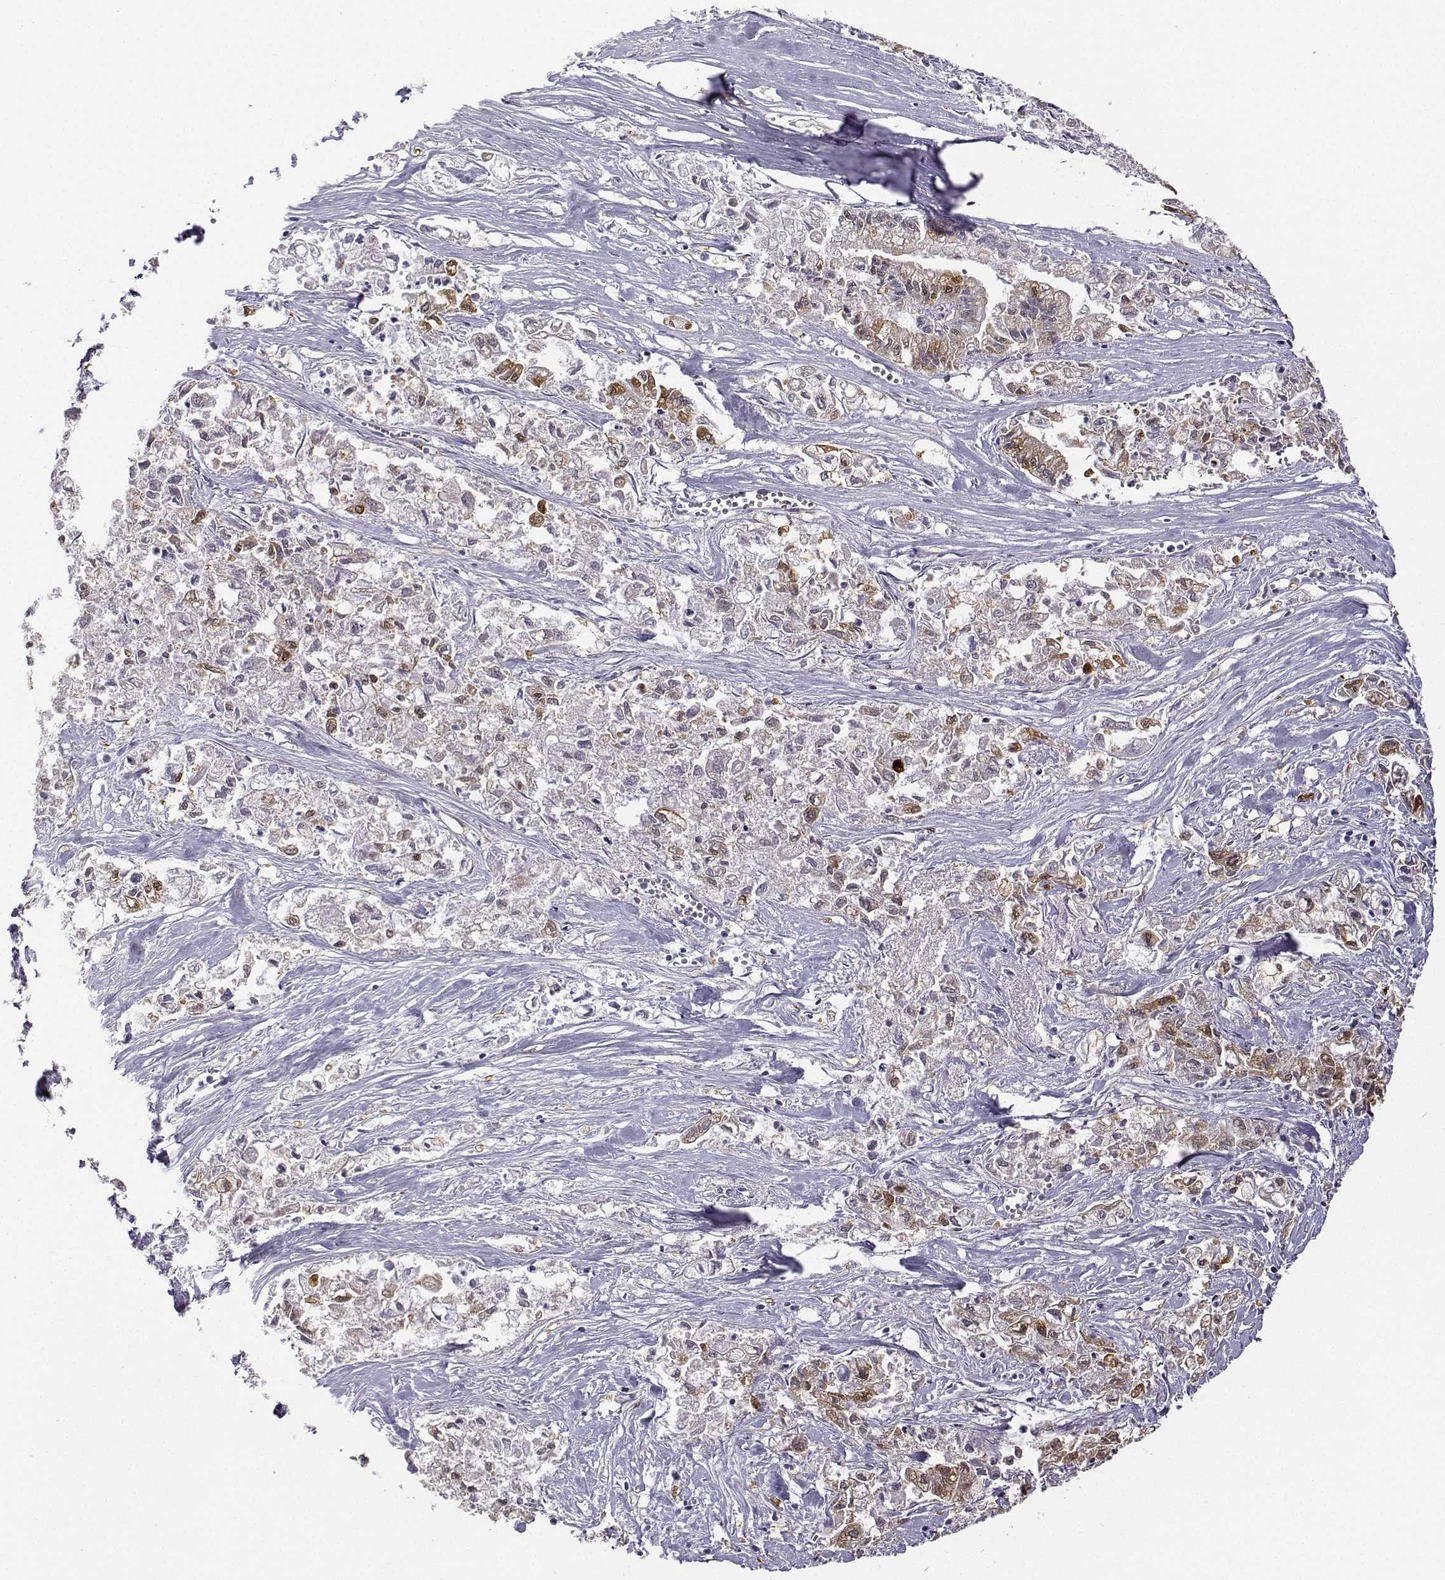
{"staining": {"intensity": "moderate", "quantity": "25%-75%", "location": "cytoplasmic/membranous,nuclear"}, "tissue": "pancreatic cancer", "cell_type": "Tumor cells", "image_type": "cancer", "snomed": [{"axis": "morphology", "description": "Adenocarcinoma, NOS"}, {"axis": "topography", "description": "Pancreas"}], "caption": "Immunohistochemical staining of pancreatic adenocarcinoma demonstrates medium levels of moderate cytoplasmic/membranous and nuclear protein positivity in approximately 25%-75% of tumor cells.", "gene": "PHGDH", "patient": {"sex": "male", "age": 72}}